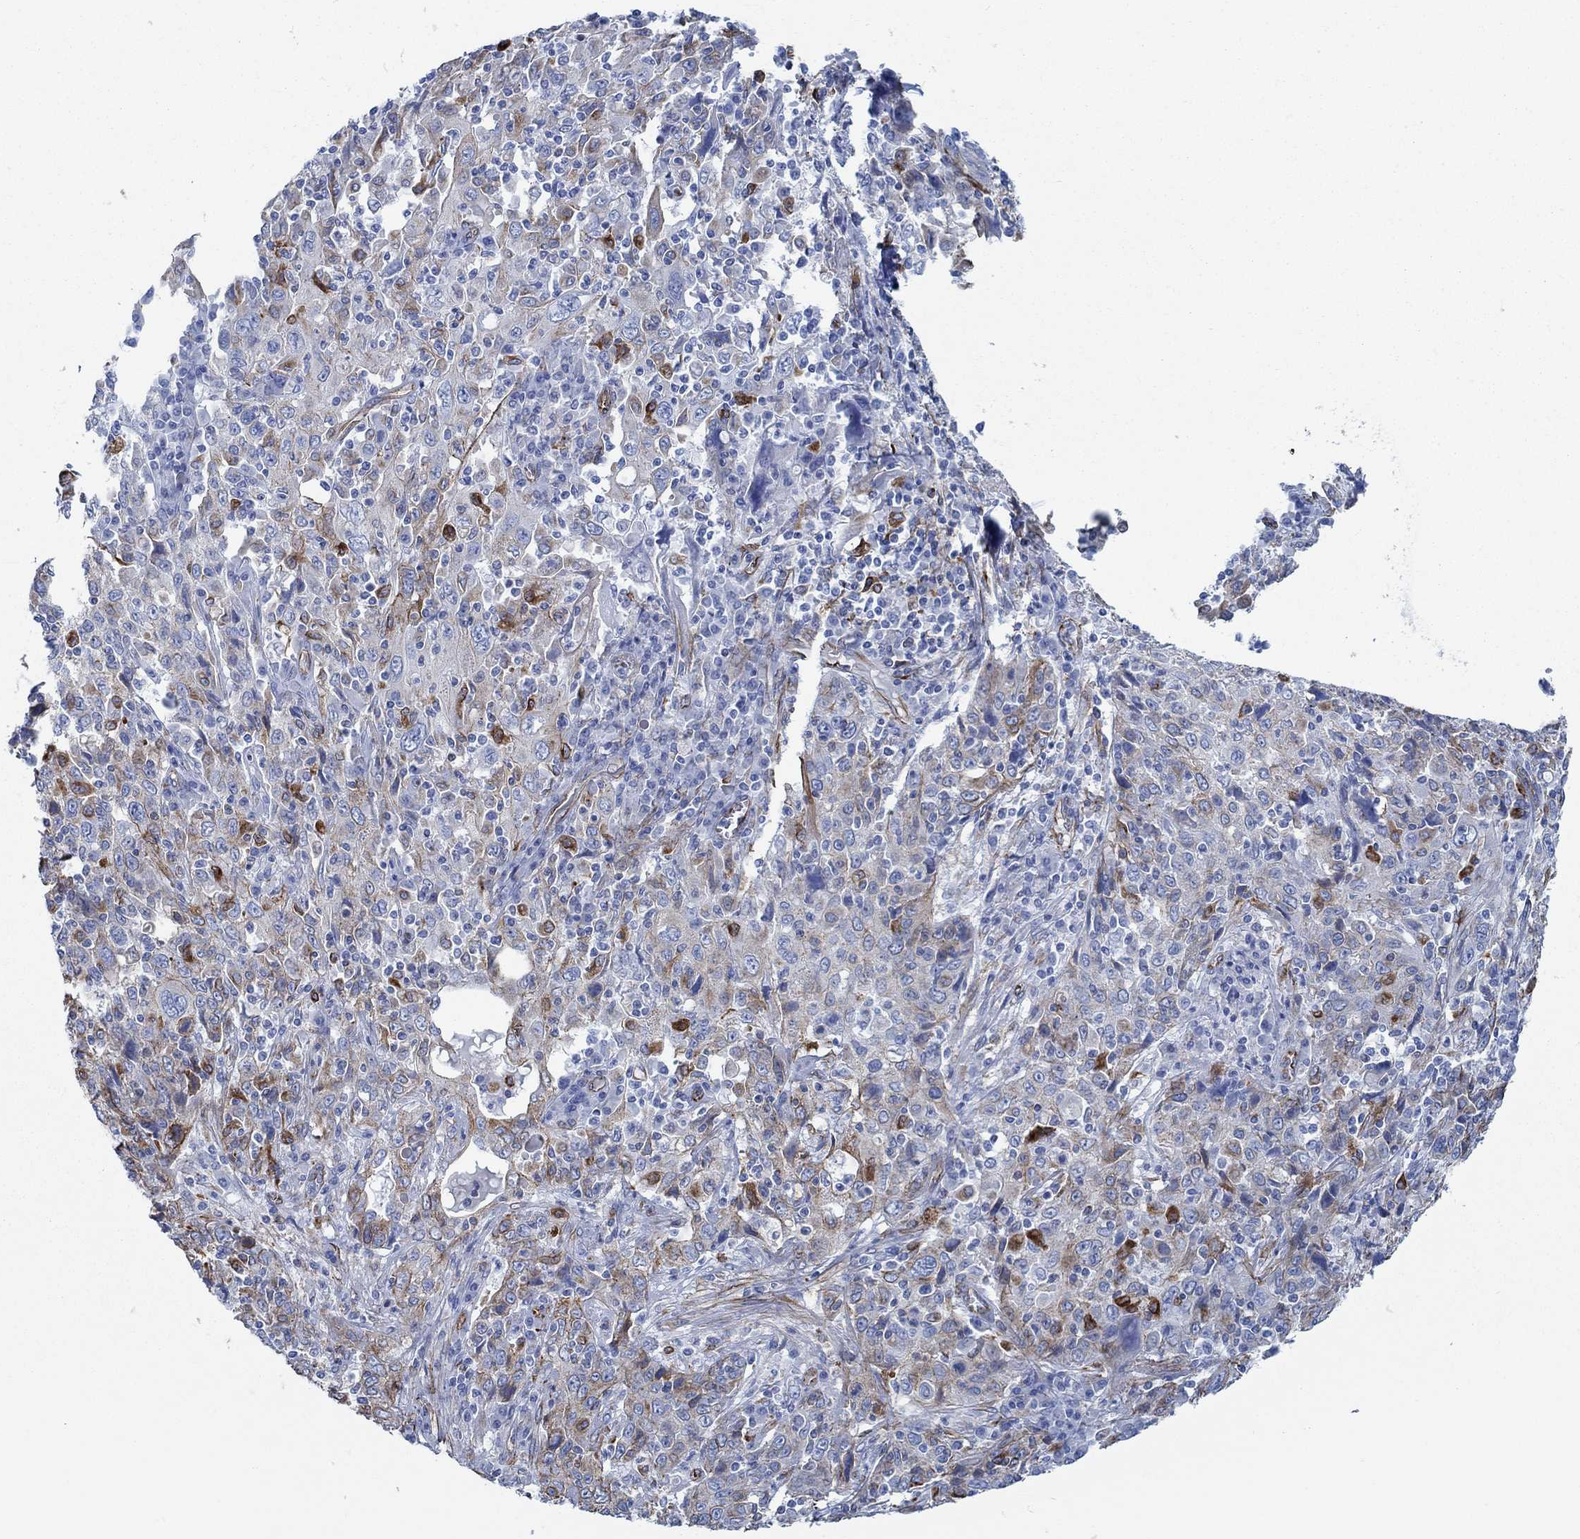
{"staining": {"intensity": "strong", "quantity": "25%-75%", "location": "cytoplasmic/membranous"}, "tissue": "cervical cancer", "cell_type": "Tumor cells", "image_type": "cancer", "snomed": [{"axis": "morphology", "description": "Squamous cell carcinoma, NOS"}, {"axis": "topography", "description": "Cervix"}], "caption": "Tumor cells exhibit high levels of strong cytoplasmic/membranous staining in about 25%-75% of cells in human cervical cancer.", "gene": "STC2", "patient": {"sex": "female", "age": 46}}